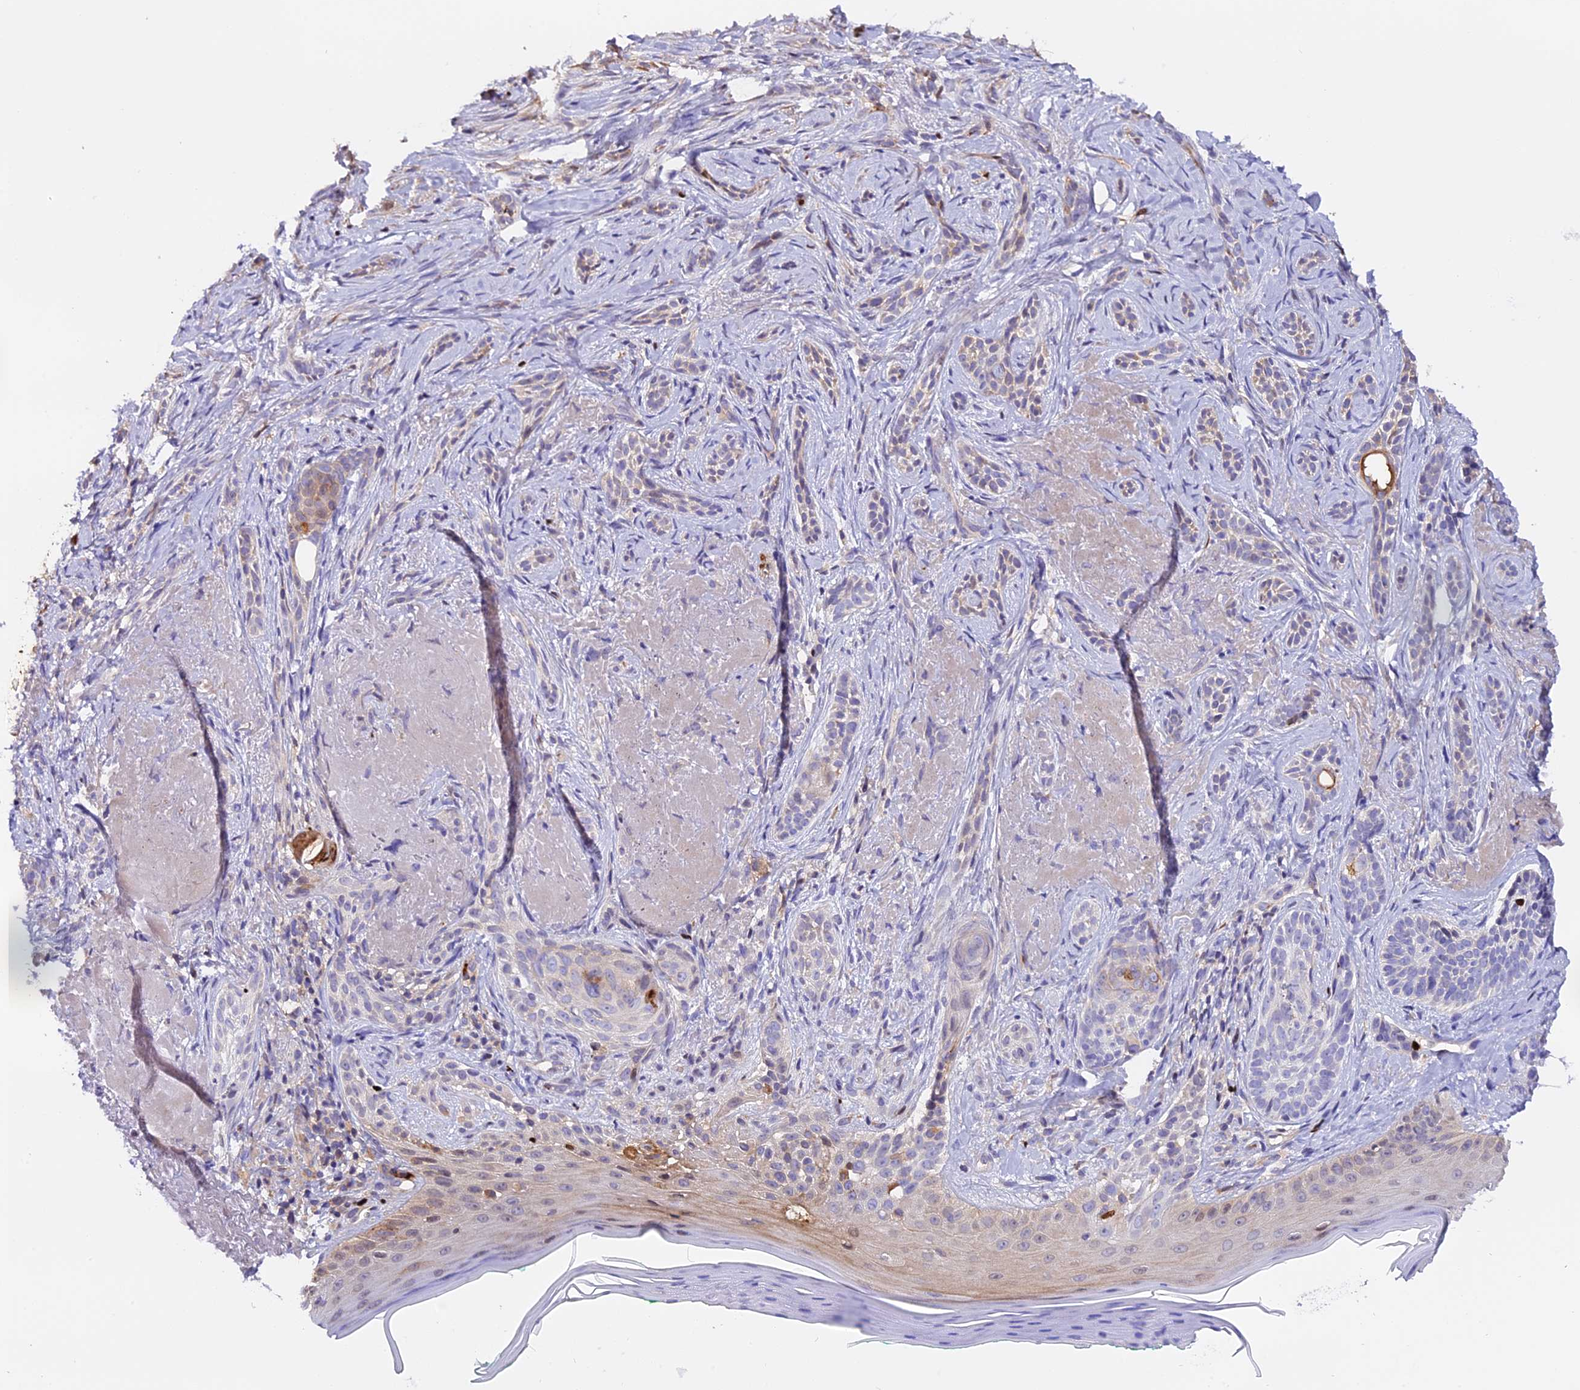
{"staining": {"intensity": "negative", "quantity": "none", "location": "none"}, "tissue": "skin cancer", "cell_type": "Tumor cells", "image_type": "cancer", "snomed": [{"axis": "morphology", "description": "Basal cell carcinoma"}, {"axis": "topography", "description": "Skin"}], "caption": "The IHC histopathology image has no significant positivity in tumor cells of skin basal cell carcinoma tissue.", "gene": "MAP3K7CL", "patient": {"sex": "male", "age": 71}}